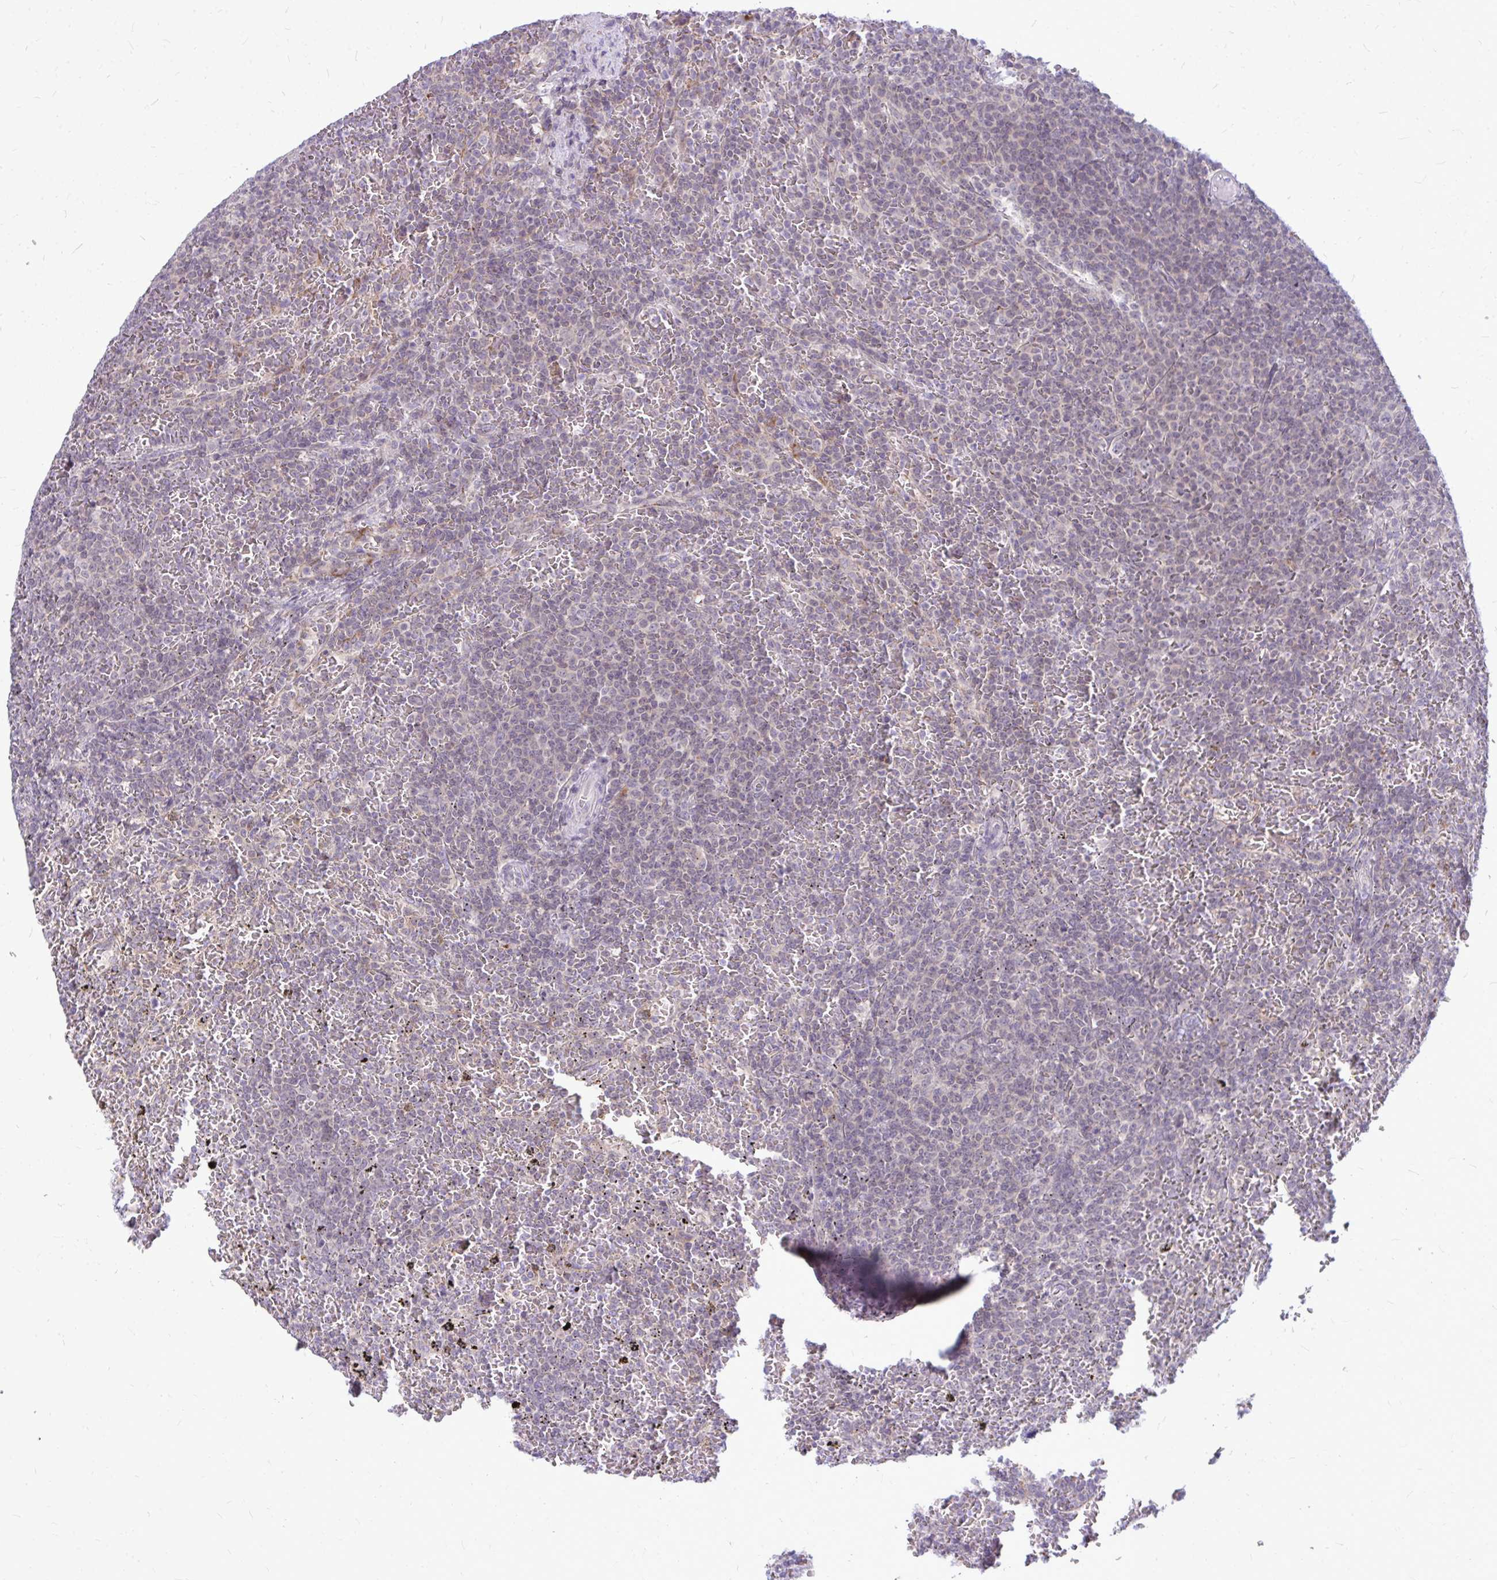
{"staining": {"intensity": "negative", "quantity": "none", "location": "none"}, "tissue": "lymphoma", "cell_type": "Tumor cells", "image_type": "cancer", "snomed": [{"axis": "morphology", "description": "Malignant lymphoma, non-Hodgkin's type, Low grade"}, {"axis": "topography", "description": "Spleen"}], "caption": "This photomicrograph is of lymphoma stained with immunohistochemistry (IHC) to label a protein in brown with the nuclei are counter-stained blue. There is no staining in tumor cells.", "gene": "ZSCAN25", "patient": {"sex": "female", "age": 77}}